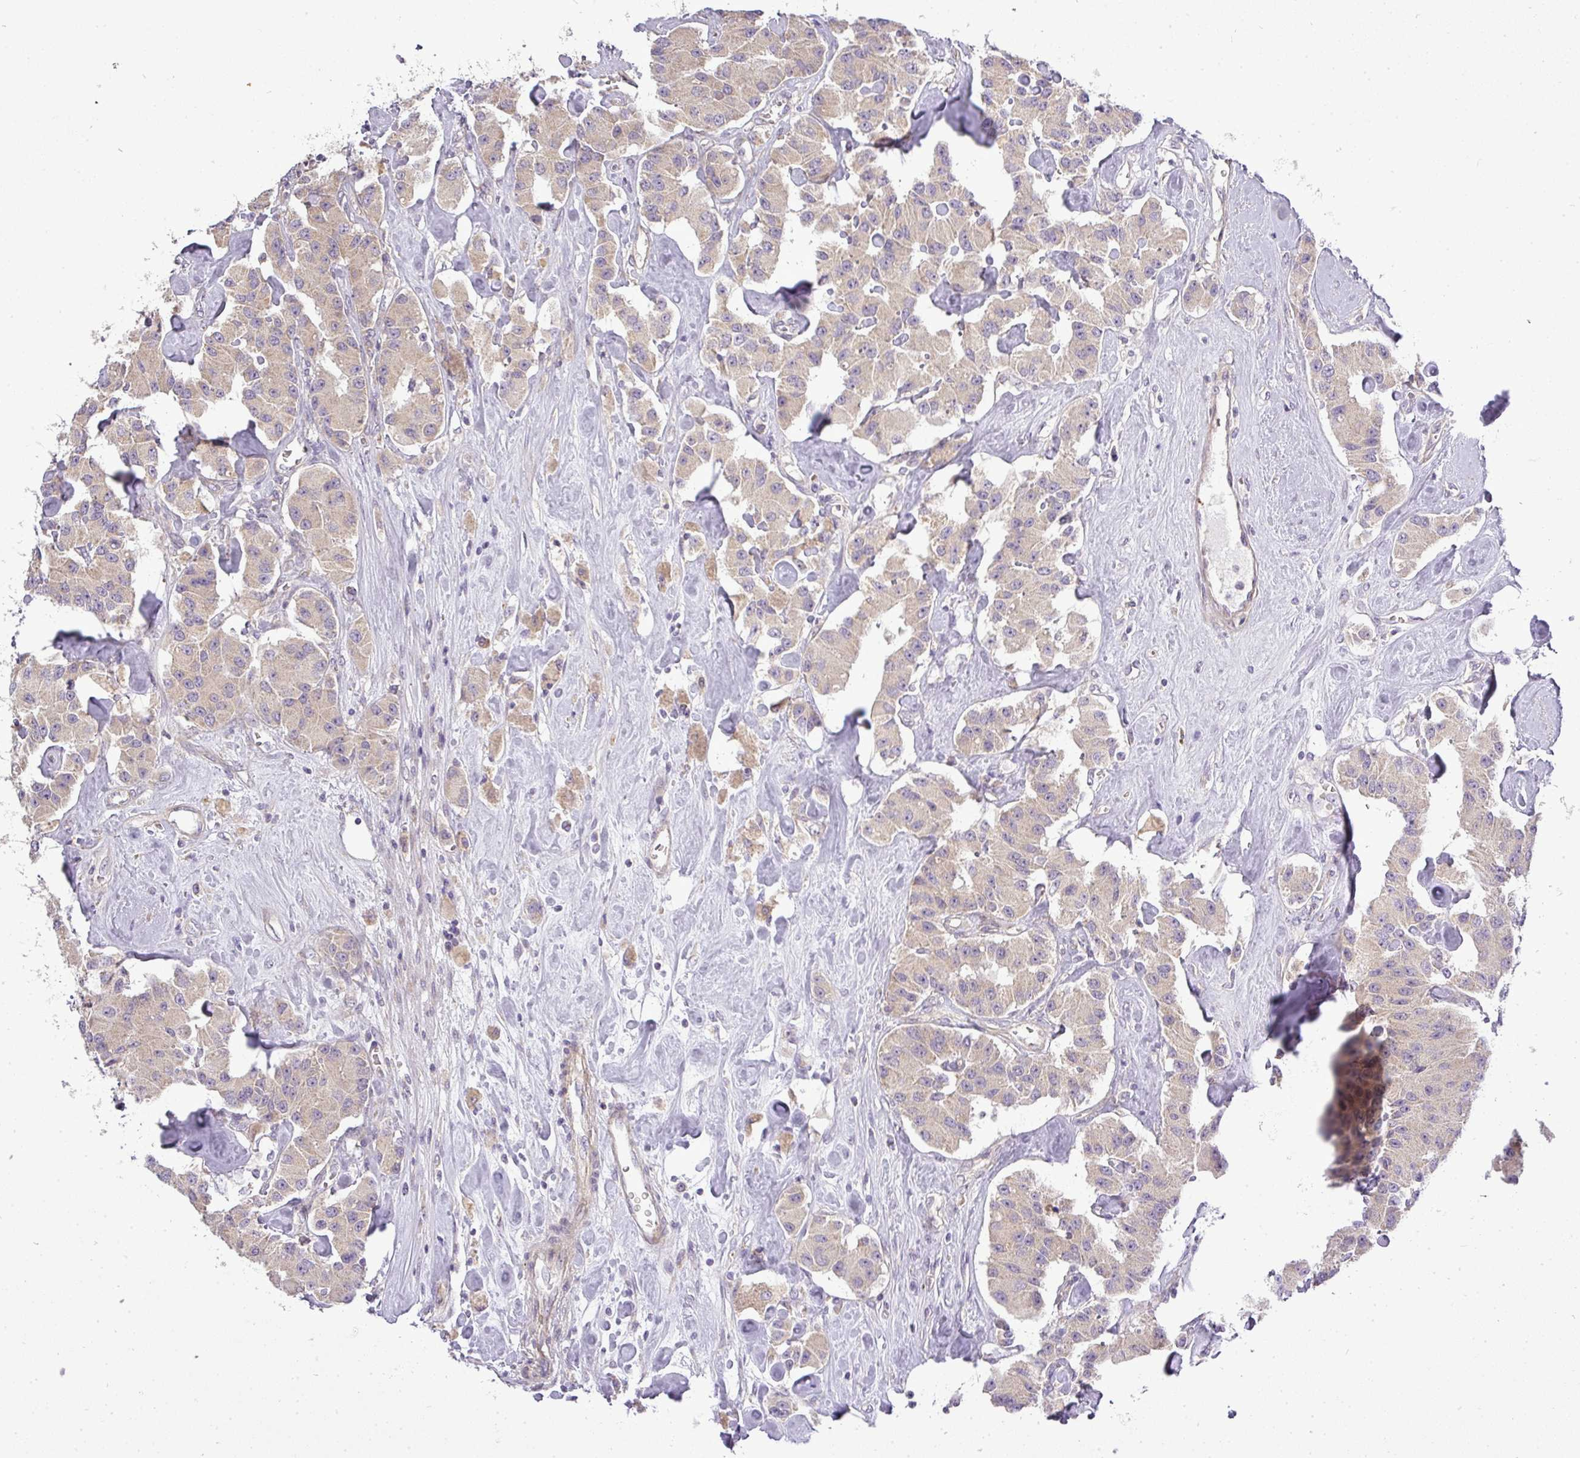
{"staining": {"intensity": "weak", "quantity": ">75%", "location": "cytoplasmic/membranous"}, "tissue": "carcinoid", "cell_type": "Tumor cells", "image_type": "cancer", "snomed": [{"axis": "morphology", "description": "Carcinoid, malignant, NOS"}, {"axis": "topography", "description": "Pancreas"}], "caption": "Carcinoid tissue reveals weak cytoplasmic/membranous staining in approximately >75% of tumor cells, visualized by immunohistochemistry. (Stains: DAB in brown, nuclei in blue, Microscopy: brightfield microscopy at high magnification).", "gene": "ZDHHC1", "patient": {"sex": "male", "age": 41}}